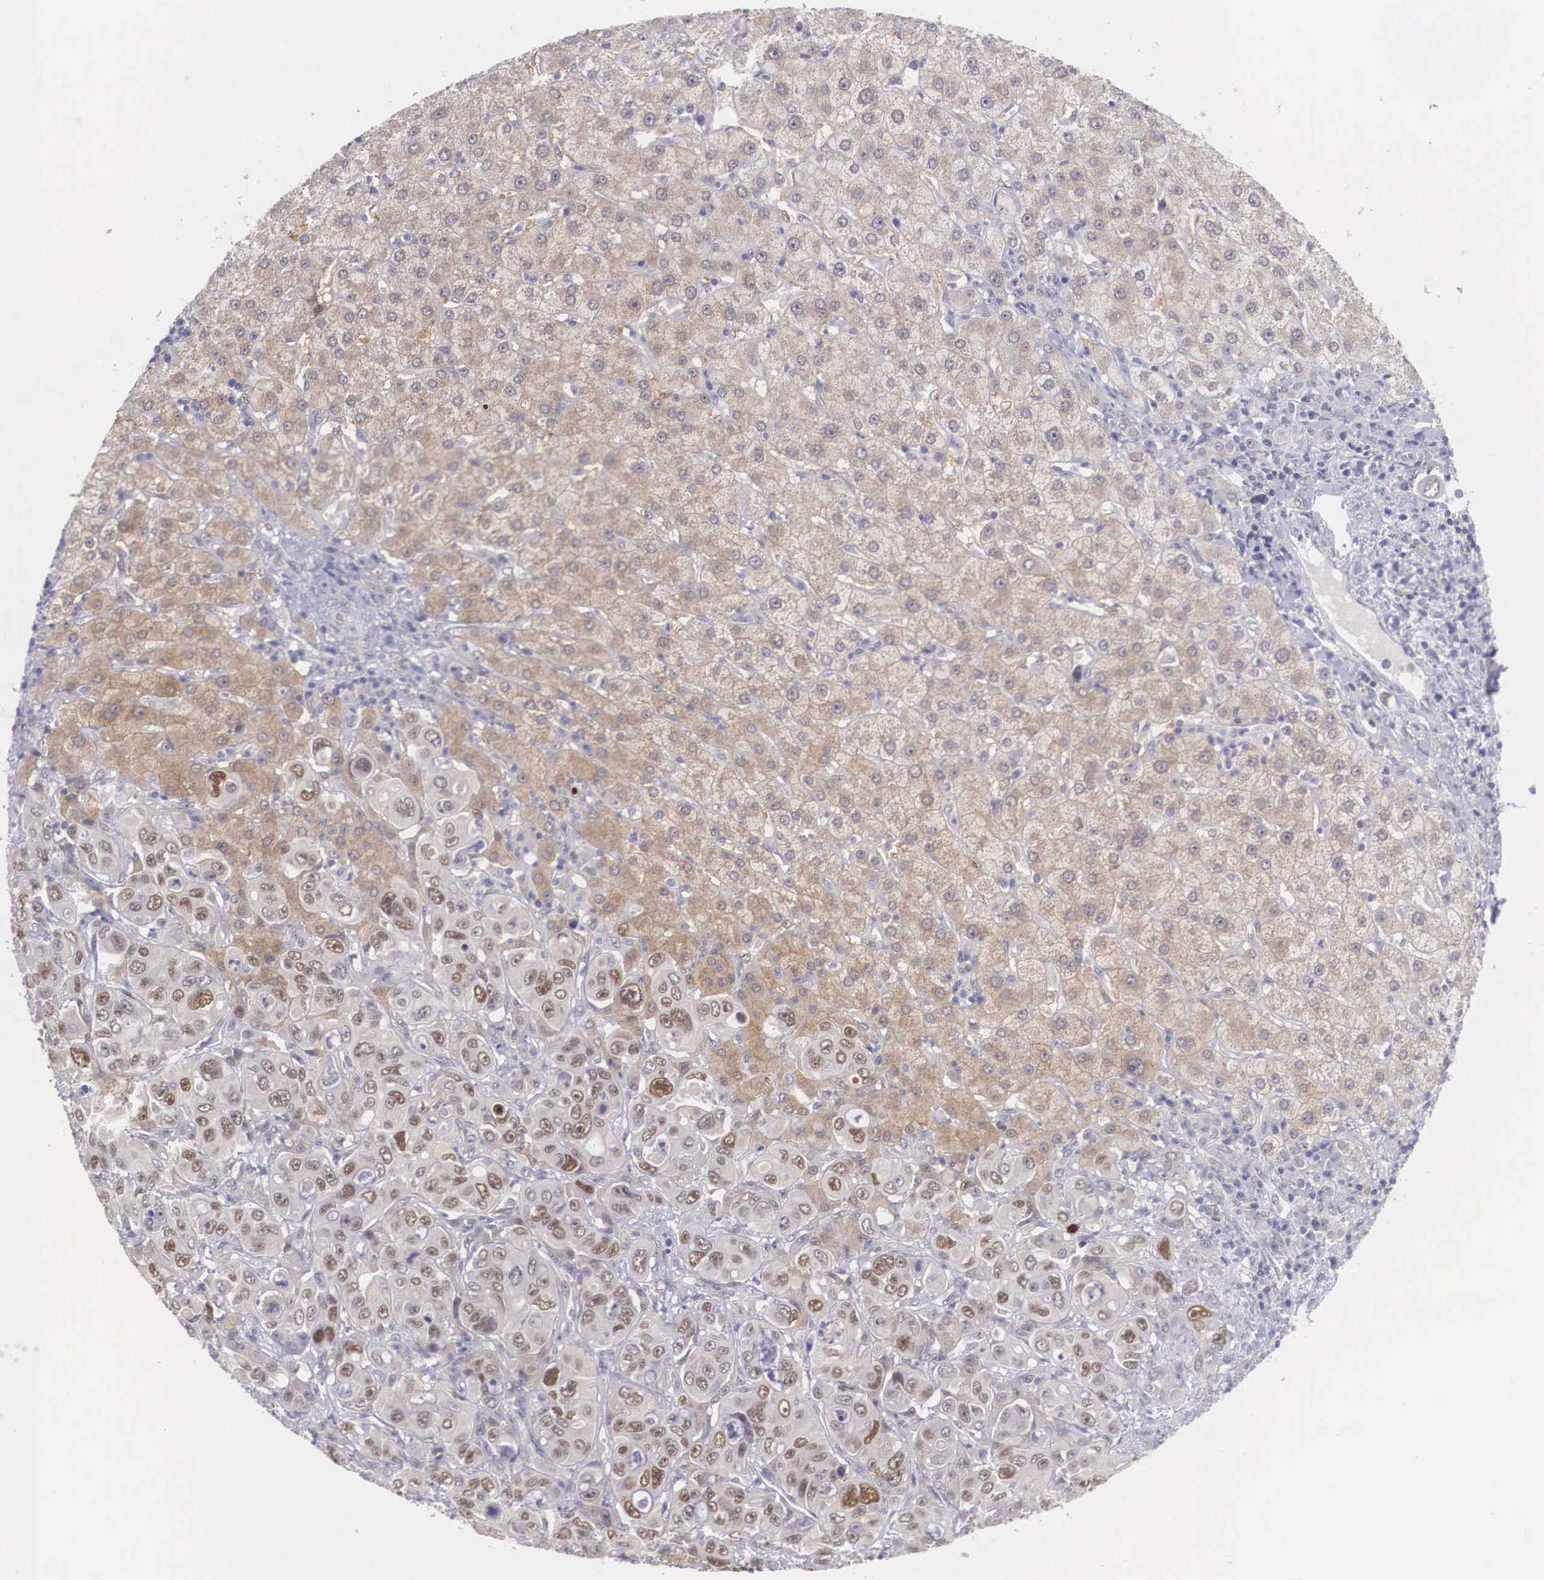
{"staining": {"intensity": "moderate", "quantity": "25%-75%", "location": "cytoplasmic/membranous,nuclear"}, "tissue": "liver cancer", "cell_type": "Tumor cells", "image_type": "cancer", "snomed": [{"axis": "morphology", "description": "Cholangiocarcinoma"}, {"axis": "topography", "description": "Liver"}], "caption": "Protein expression by immunohistochemistry displays moderate cytoplasmic/membranous and nuclear staining in approximately 25%-75% of tumor cells in liver cholangiocarcinoma.", "gene": "NINL", "patient": {"sex": "female", "age": 79}}